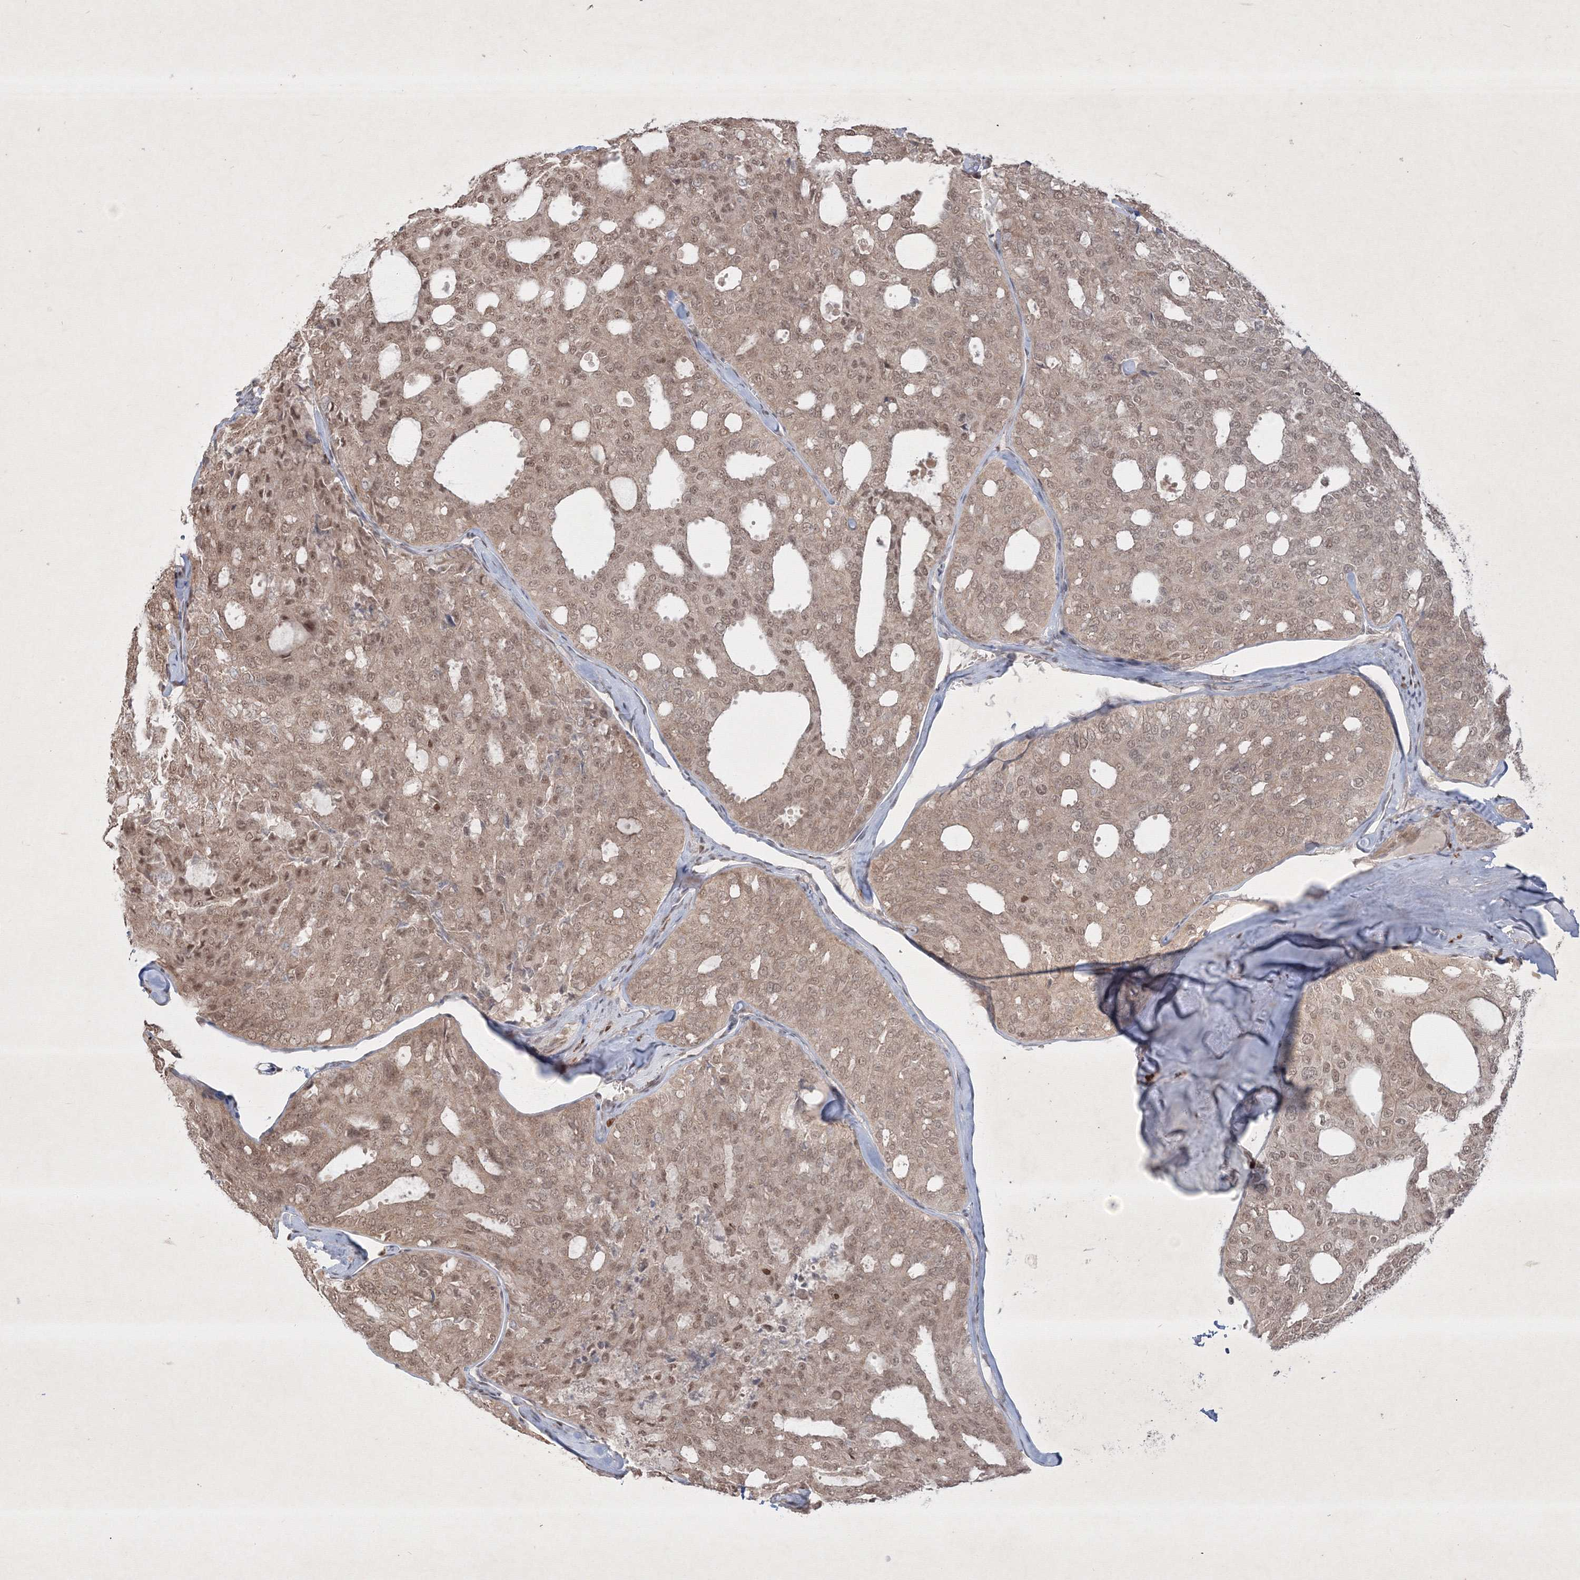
{"staining": {"intensity": "weak", "quantity": ">75%", "location": "cytoplasmic/membranous,nuclear"}, "tissue": "thyroid cancer", "cell_type": "Tumor cells", "image_type": "cancer", "snomed": [{"axis": "morphology", "description": "Follicular adenoma carcinoma, NOS"}, {"axis": "topography", "description": "Thyroid gland"}], "caption": "Weak cytoplasmic/membranous and nuclear protein staining is appreciated in approximately >75% of tumor cells in thyroid cancer (follicular adenoma carcinoma).", "gene": "TAB1", "patient": {"sex": "male", "age": 75}}